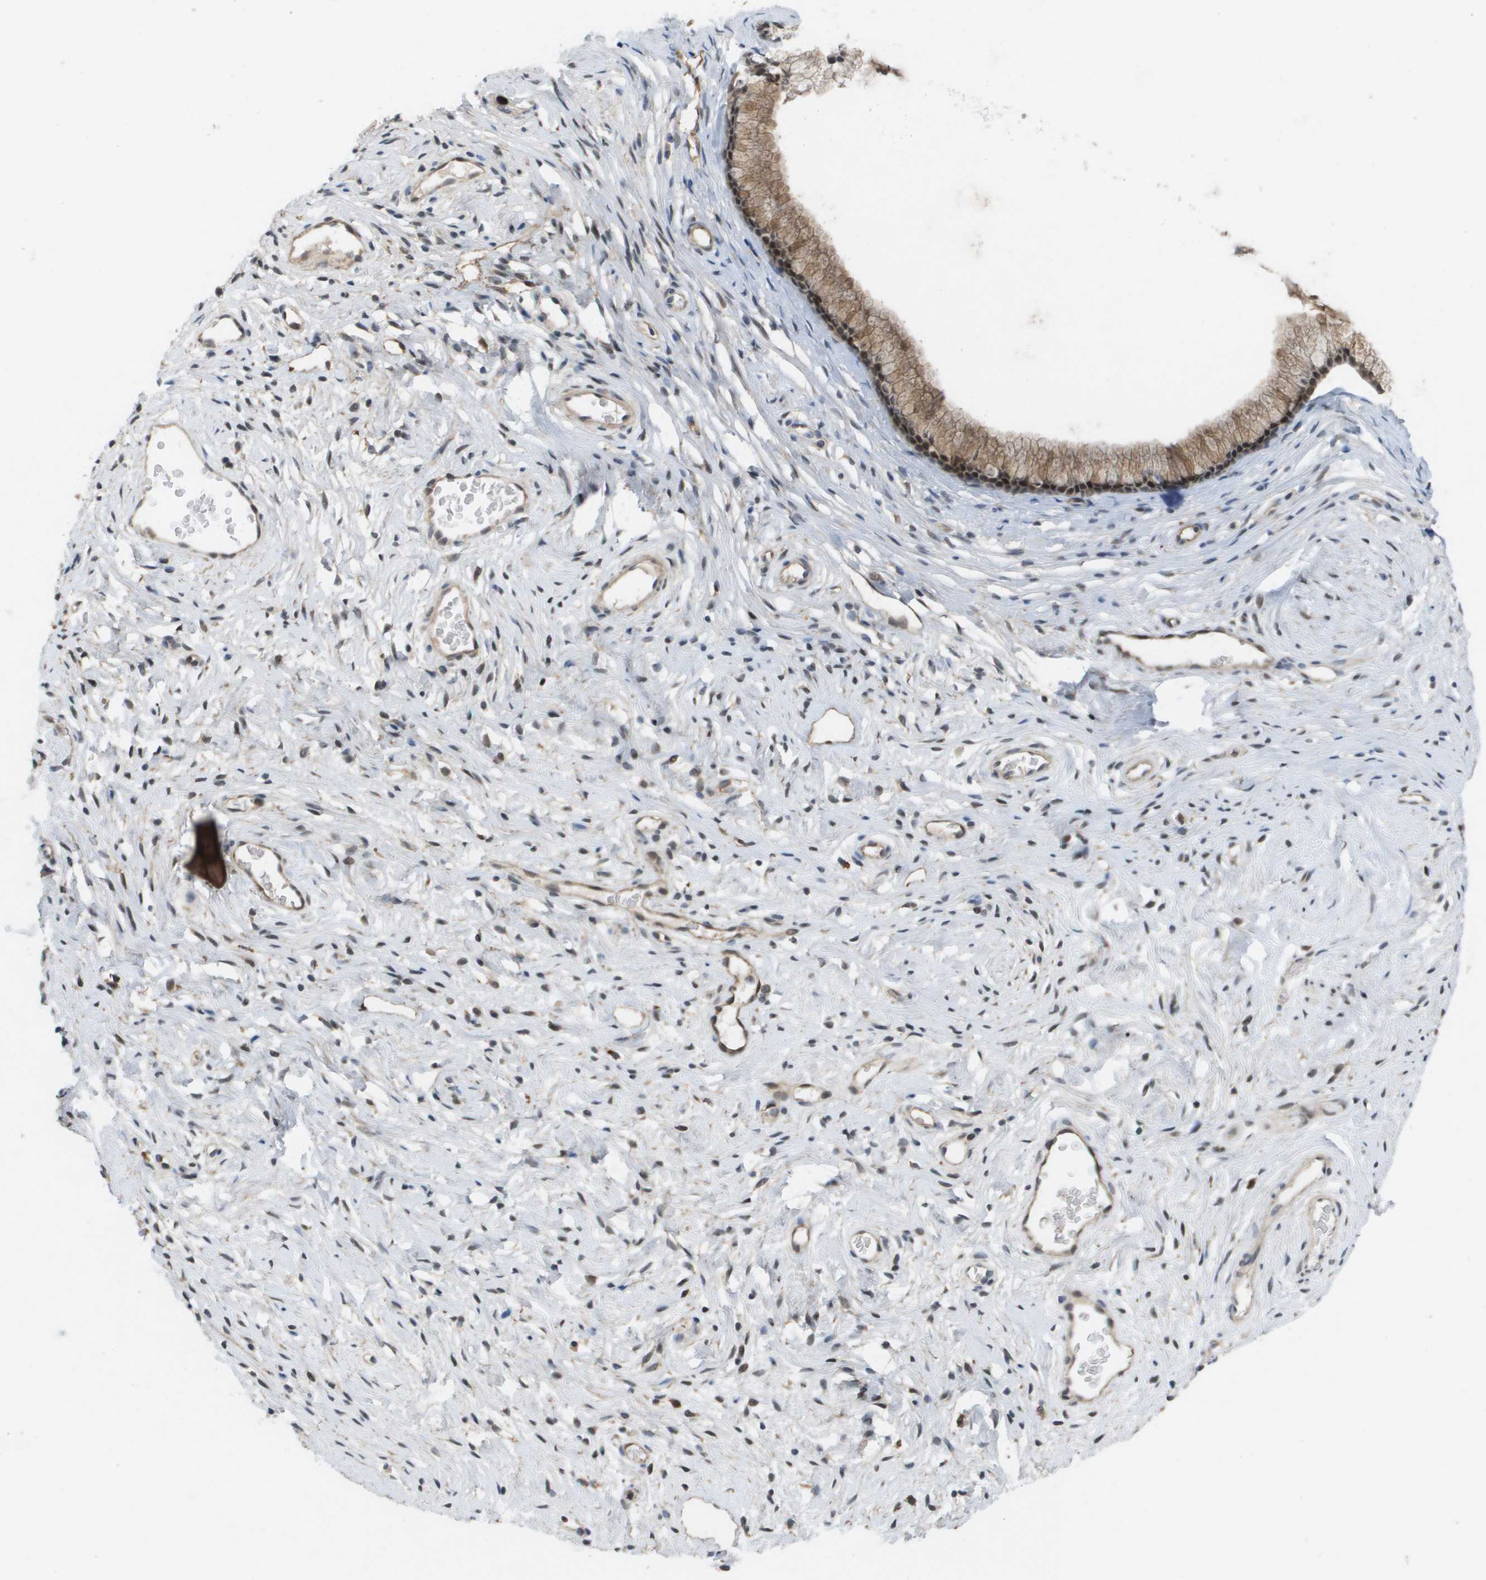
{"staining": {"intensity": "moderate", "quantity": ">75%", "location": "cytoplasmic/membranous"}, "tissue": "cervix", "cell_type": "Glandular cells", "image_type": "normal", "snomed": [{"axis": "morphology", "description": "Normal tissue, NOS"}, {"axis": "topography", "description": "Cervix"}], "caption": "Immunohistochemistry image of benign cervix: cervix stained using immunohistochemistry reveals medium levels of moderate protein expression localized specifically in the cytoplasmic/membranous of glandular cells, appearing as a cytoplasmic/membranous brown color.", "gene": "PALD1", "patient": {"sex": "female", "age": 77}}